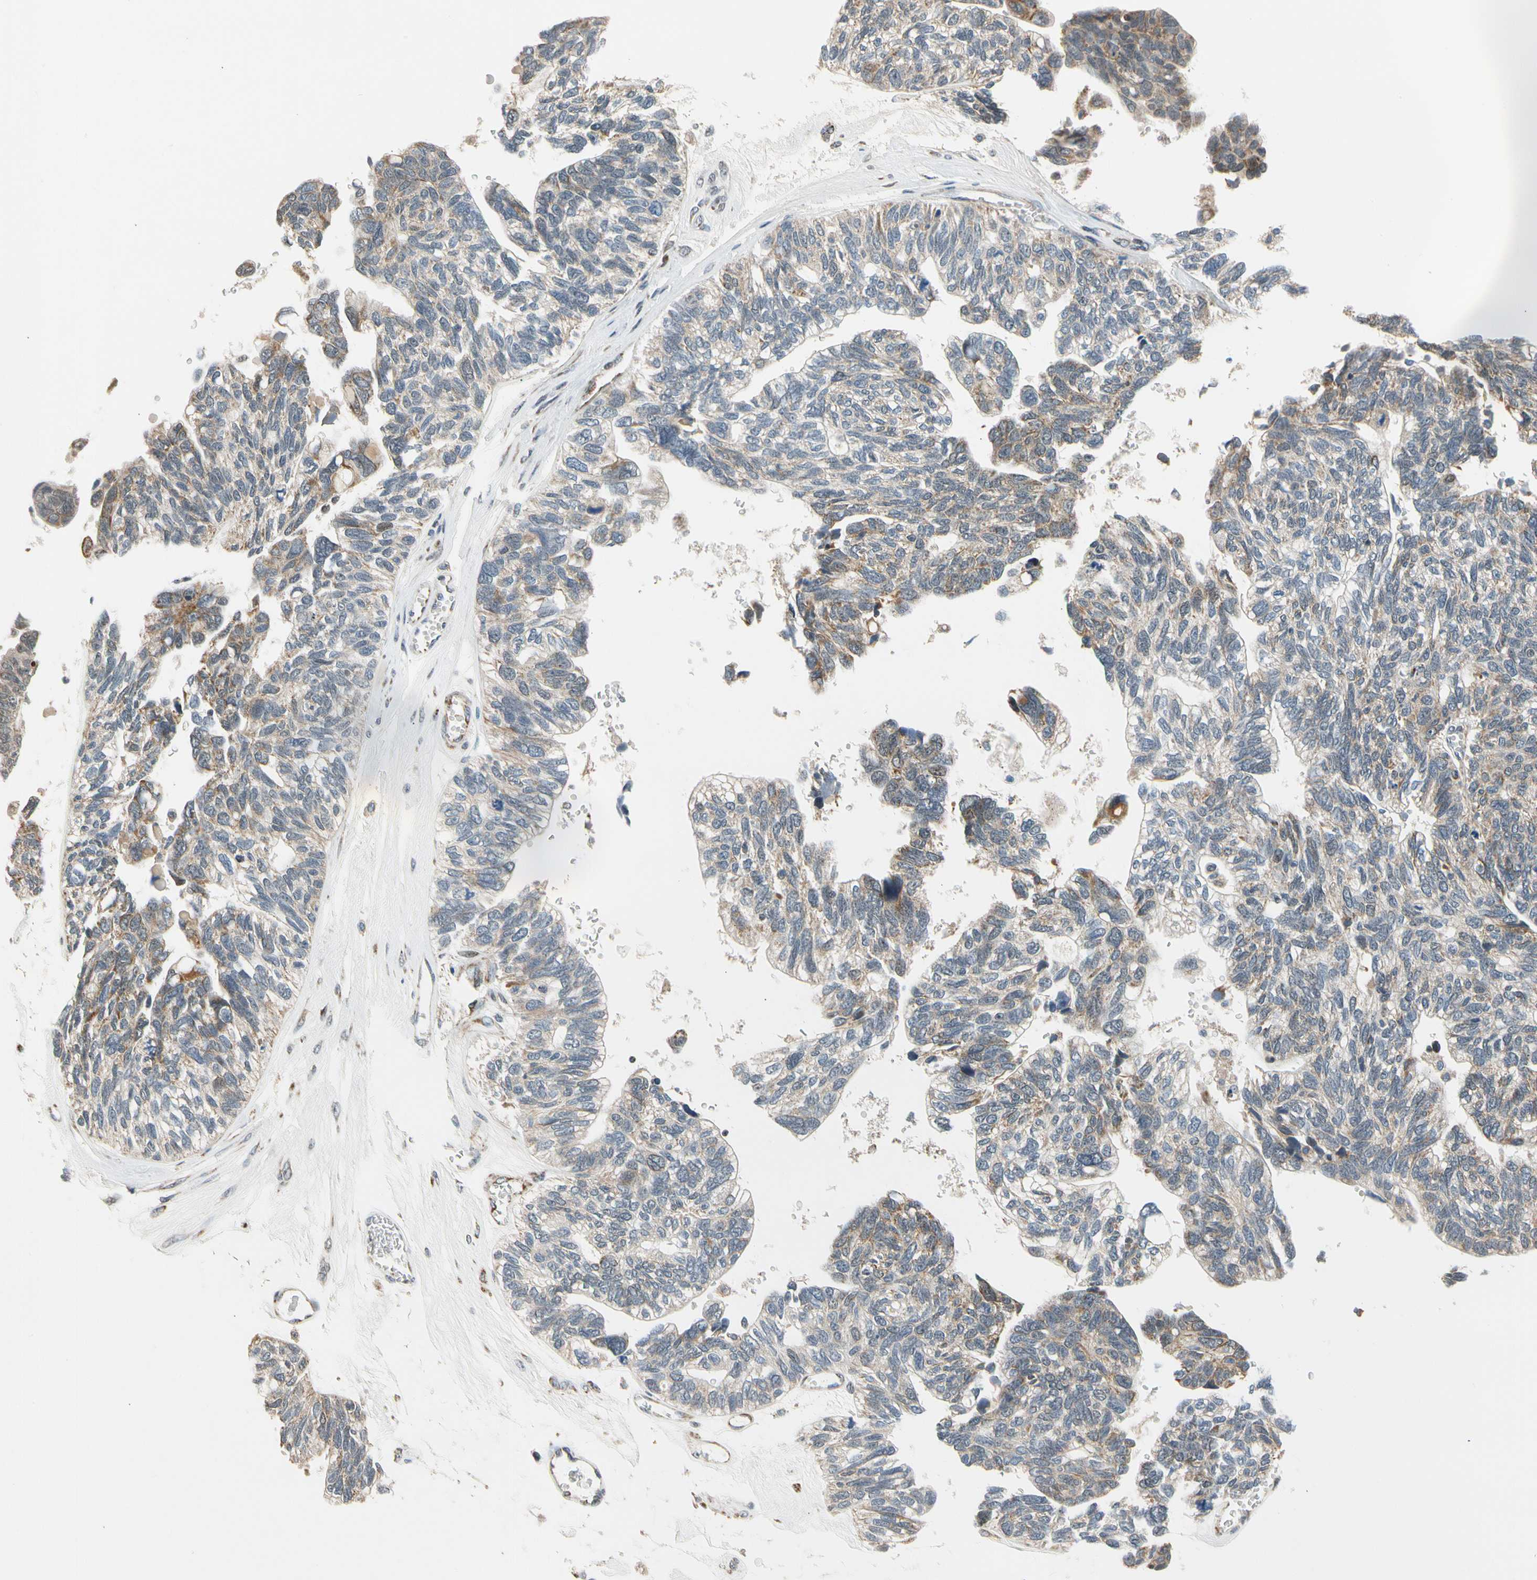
{"staining": {"intensity": "weak", "quantity": ">75%", "location": "cytoplasmic/membranous"}, "tissue": "ovarian cancer", "cell_type": "Tumor cells", "image_type": "cancer", "snomed": [{"axis": "morphology", "description": "Cystadenocarcinoma, serous, NOS"}, {"axis": "topography", "description": "Ovary"}], "caption": "Weak cytoplasmic/membranous protein expression is seen in about >75% of tumor cells in ovarian cancer (serous cystadenocarcinoma).", "gene": "KHDC4", "patient": {"sex": "female", "age": 79}}